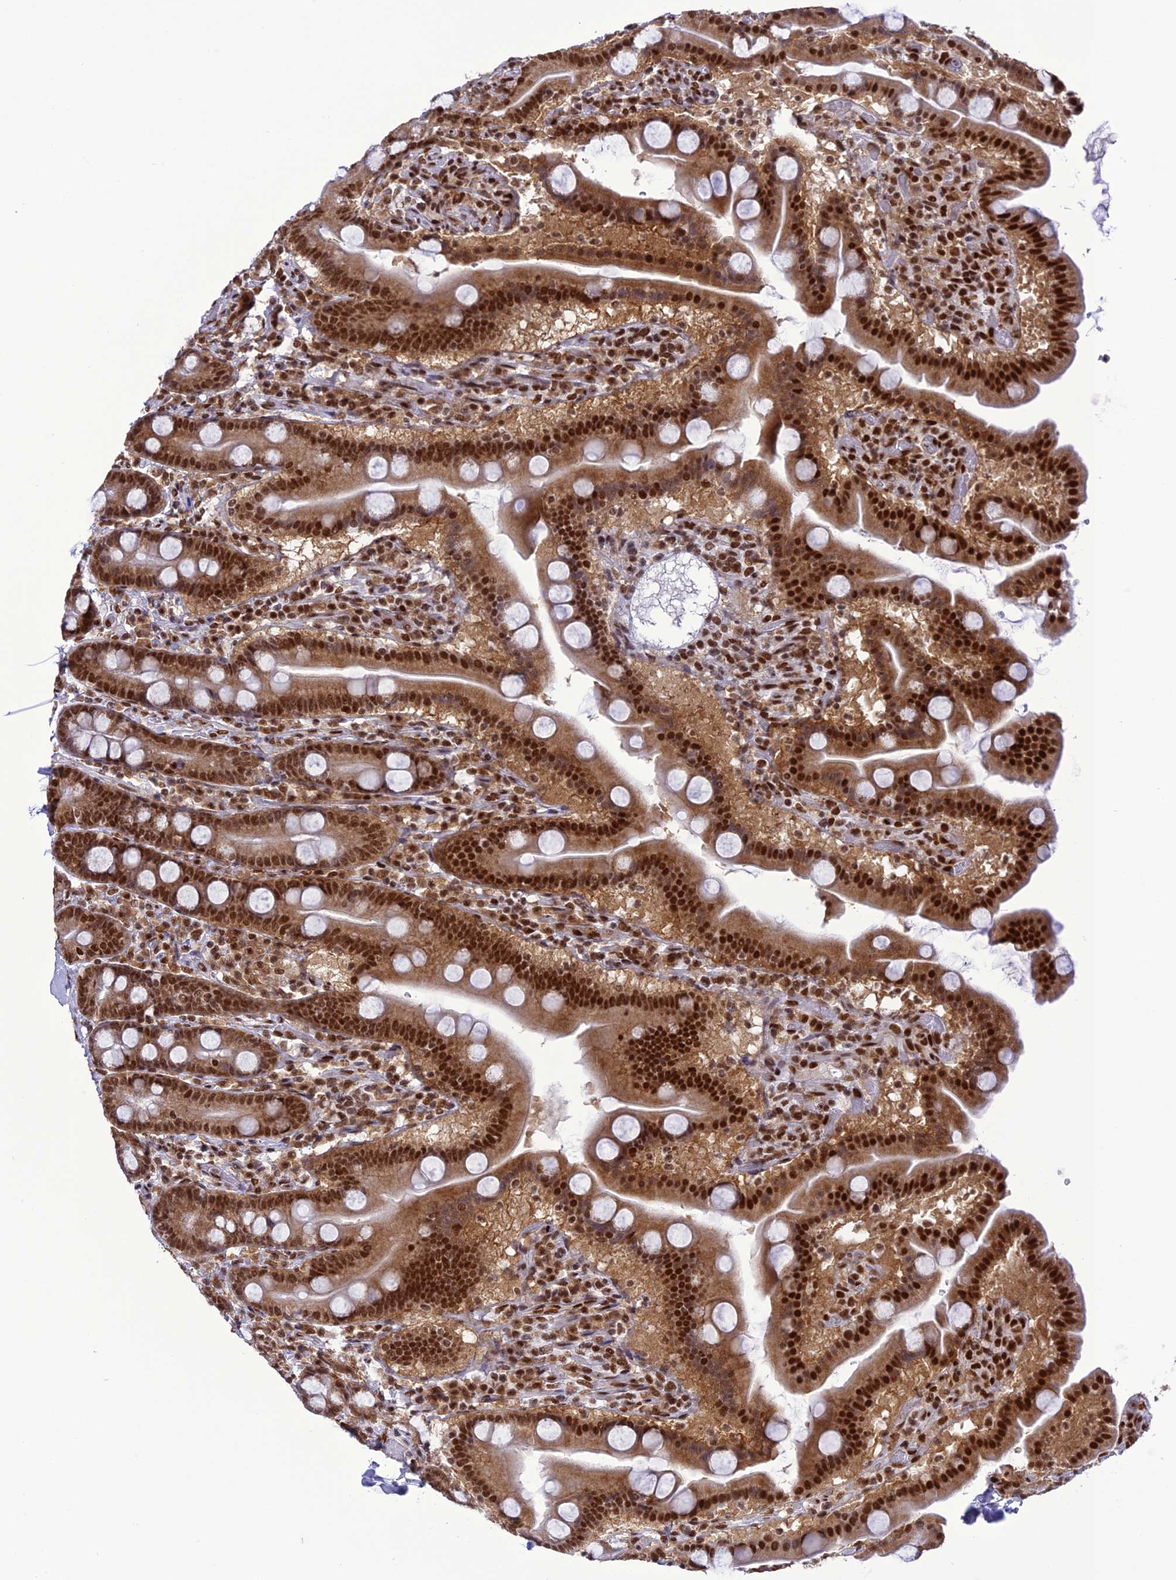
{"staining": {"intensity": "strong", "quantity": ">75%", "location": "cytoplasmic/membranous,nuclear"}, "tissue": "duodenum", "cell_type": "Glandular cells", "image_type": "normal", "snomed": [{"axis": "morphology", "description": "Normal tissue, NOS"}, {"axis": "topography", "description": "Duodenum"}], "caption": "Brown immunohistochemical staining in normal duodenum displays strong cytoplasmic/membranous,nuclear positivity in approximately >75% of glandular cells. (DAB = brown stain, brightfield microscopy at high magnification).", "gene": "DDX1", "patient": {"sex": "male", "age": 55}}